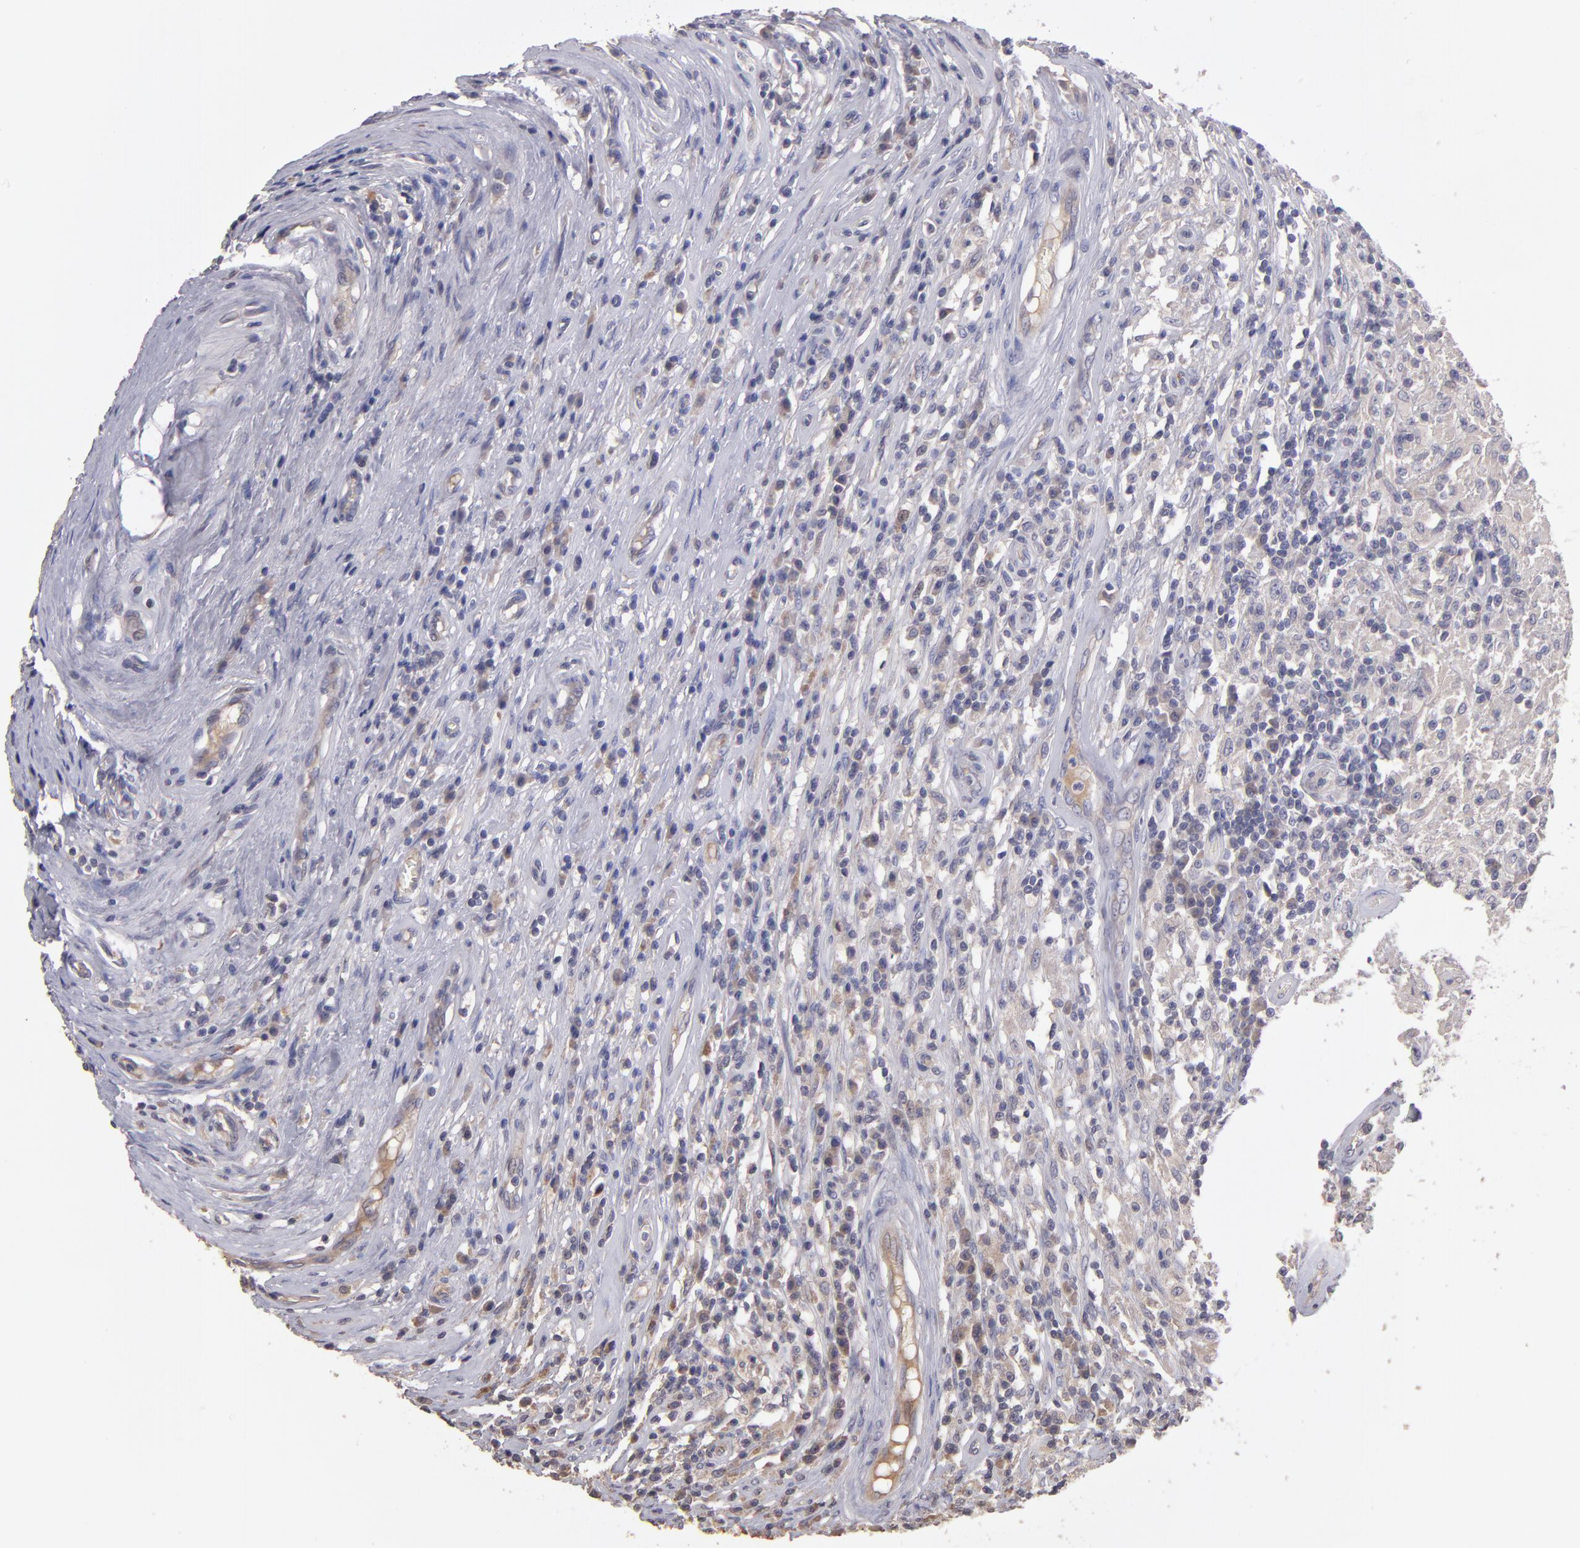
{"staining": {"intensity": "negative", "quantity": "none", "location": "none"}, "tissue": "testis cancer", "cell_type": "Tumor cells", "image_type": "cancer", "snomed": [{"axis": "morphology", "description": "Seminoma, NOS"}, {"axis": "topography", "description": "Testis"}], "caption": "Protein analysis of seminoma (testis) shows no significant staining in tumor cells.", "gene": "GNAZ", "patient": {"sex": "male", "age": 34}}